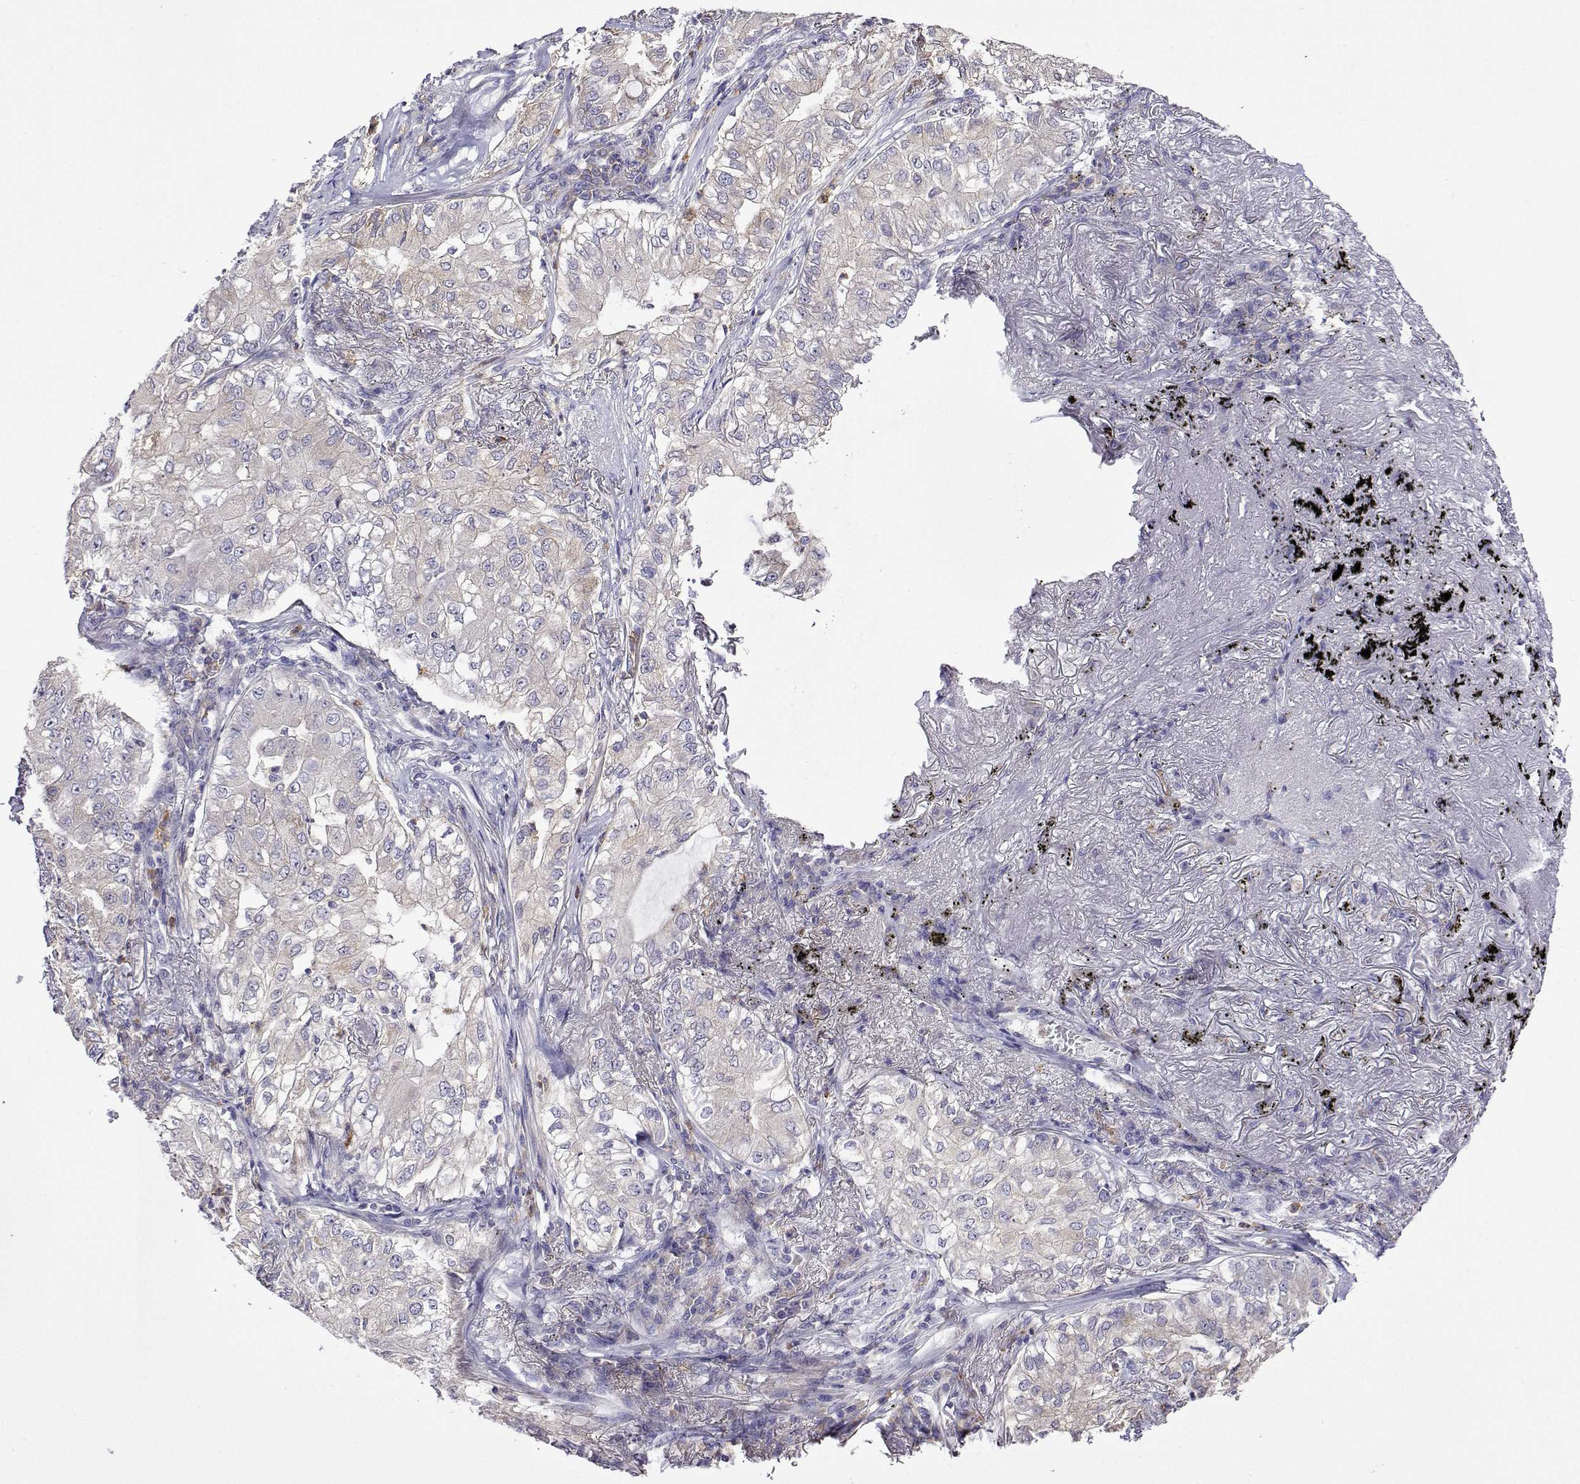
{"staining": {"intensity": "negative", "quantity": "none", "location": "none"}, "tissue": "lung cancer", "cell_type": "Tumor cells", "image_type": "cancer", "snomed": [{"axis": "morphology", "description": "Adenocarcinoma, NOS"}, {"axis": "topography", "description": "Lung"}], "caption": "Human adenocarcinoma (lung) stained for a protein using IHC exhibits no staining in tumor cells.", "gene": "SULT2A1", "patient": {"sex": "female", "age": 73}}